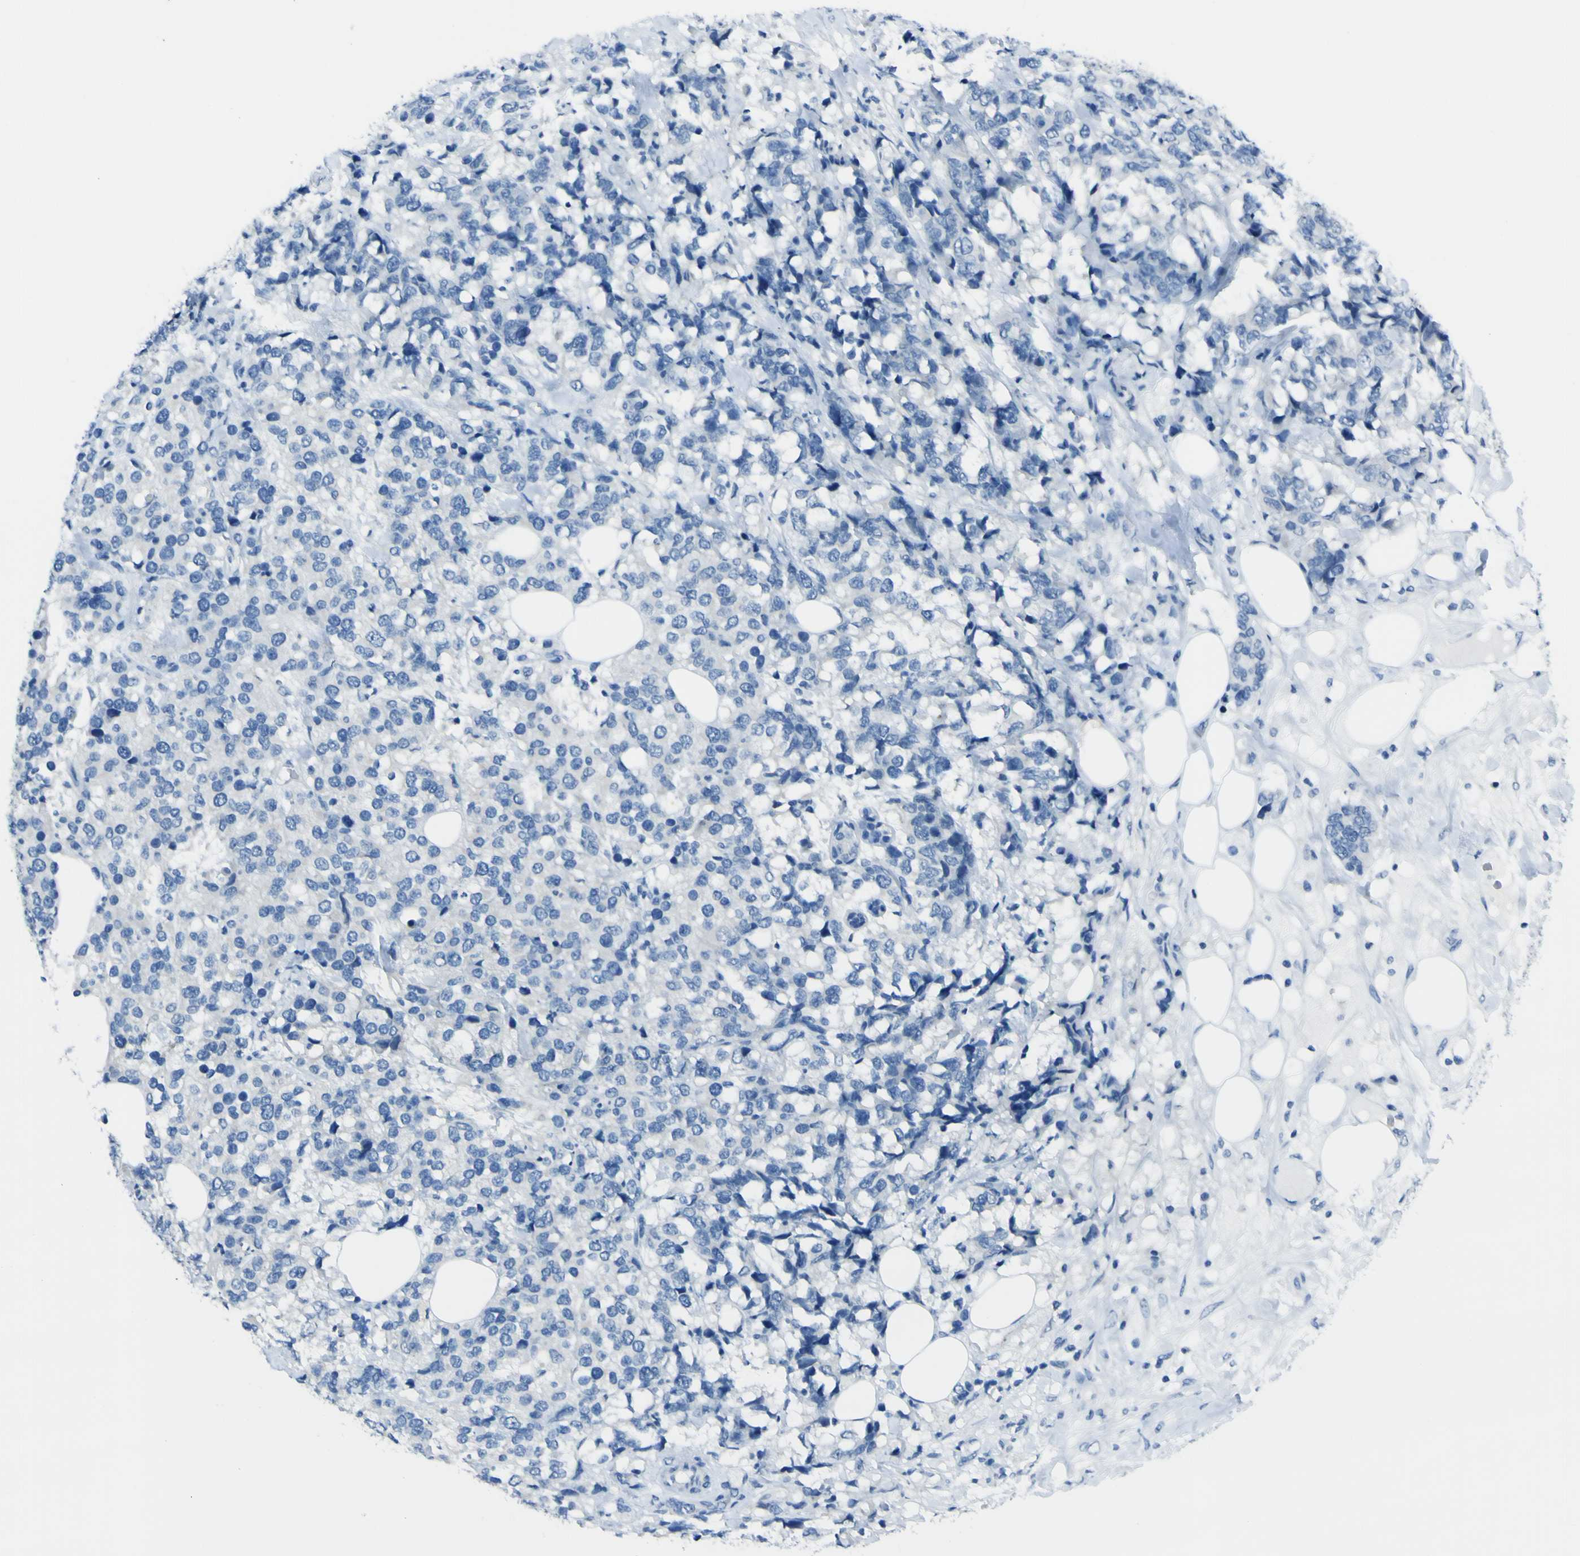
{"staining": {"intensity": "negative", "quantity": "none", "location": "none"}, "tissue": "breast cancer", "cell_type": "Tumor cells", "image_type": "cancer", "snomed": [{"axis": "morphology", "description": "Lobular carcinoma"}, {"axis": "topography", "description": "Breast"}], "caption": "Immunohistochemistry (IHC) photomicrograph of lobular carcinoma (breast) stained for a protein (brown), which reveals no staining in tumor cells.", "gene": "PHKG1", "patient": {"sex": "female", "age": 59}}